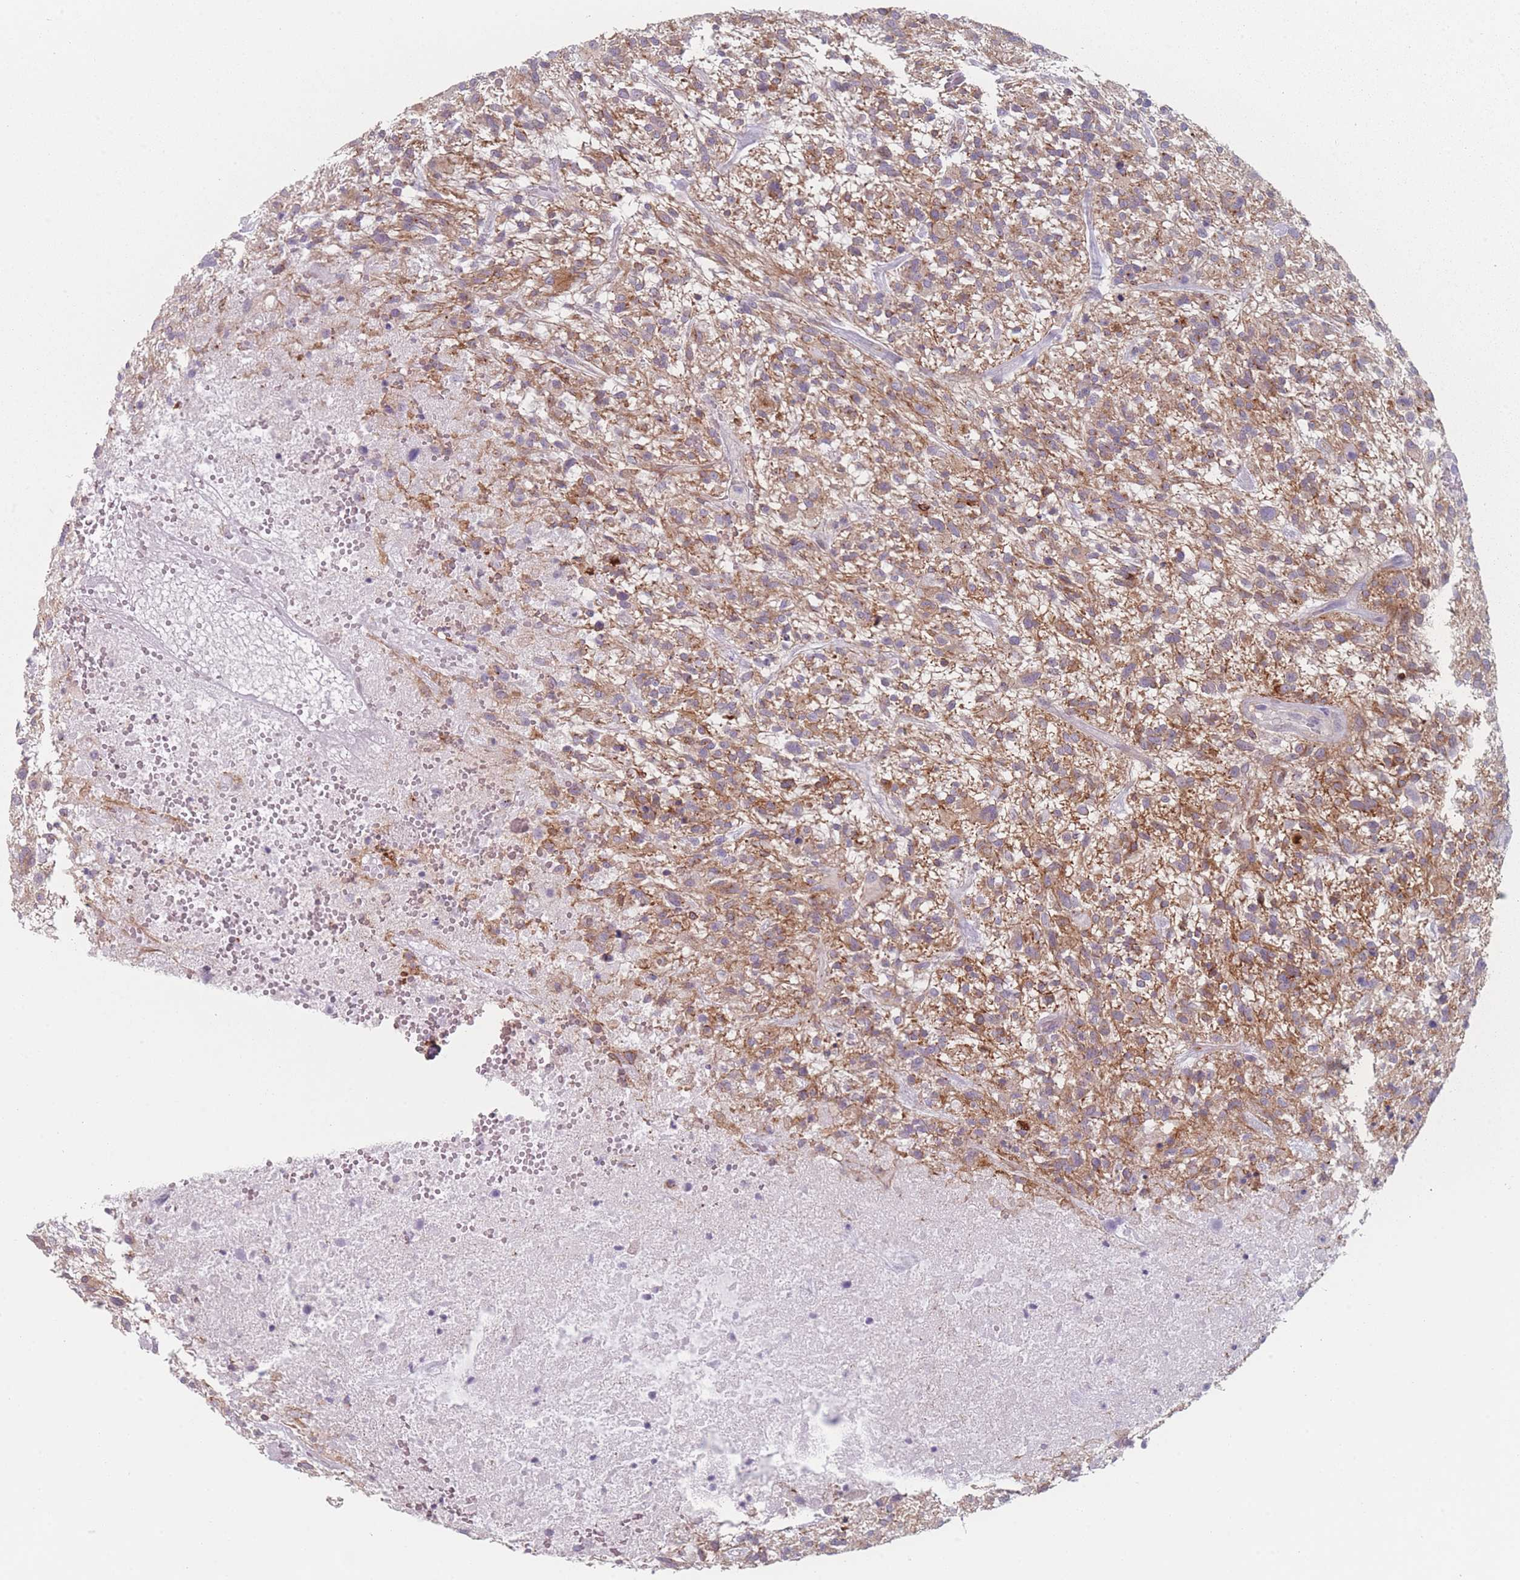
{"staining": {"intensity": "moderate", "quantity": ">75%", "location": "cytoplasmic/membranous"}, "tissue": "glioma", "cell_type": "Tumor cells", "image_type": "cancer", "snomed": [{"axis": "morphology", "description": "Glioma, malignant, High grade"}, {"axis": "topography", "description": "Brain"}], "caption": "This image shows immunohistochemistry staining of glioma, with medium moderate cytoplasmic/membranous positivity in approximately >75% of tumor cells.", "gene": "RNF4", "patient": {"sex": "male", "age": 47}}